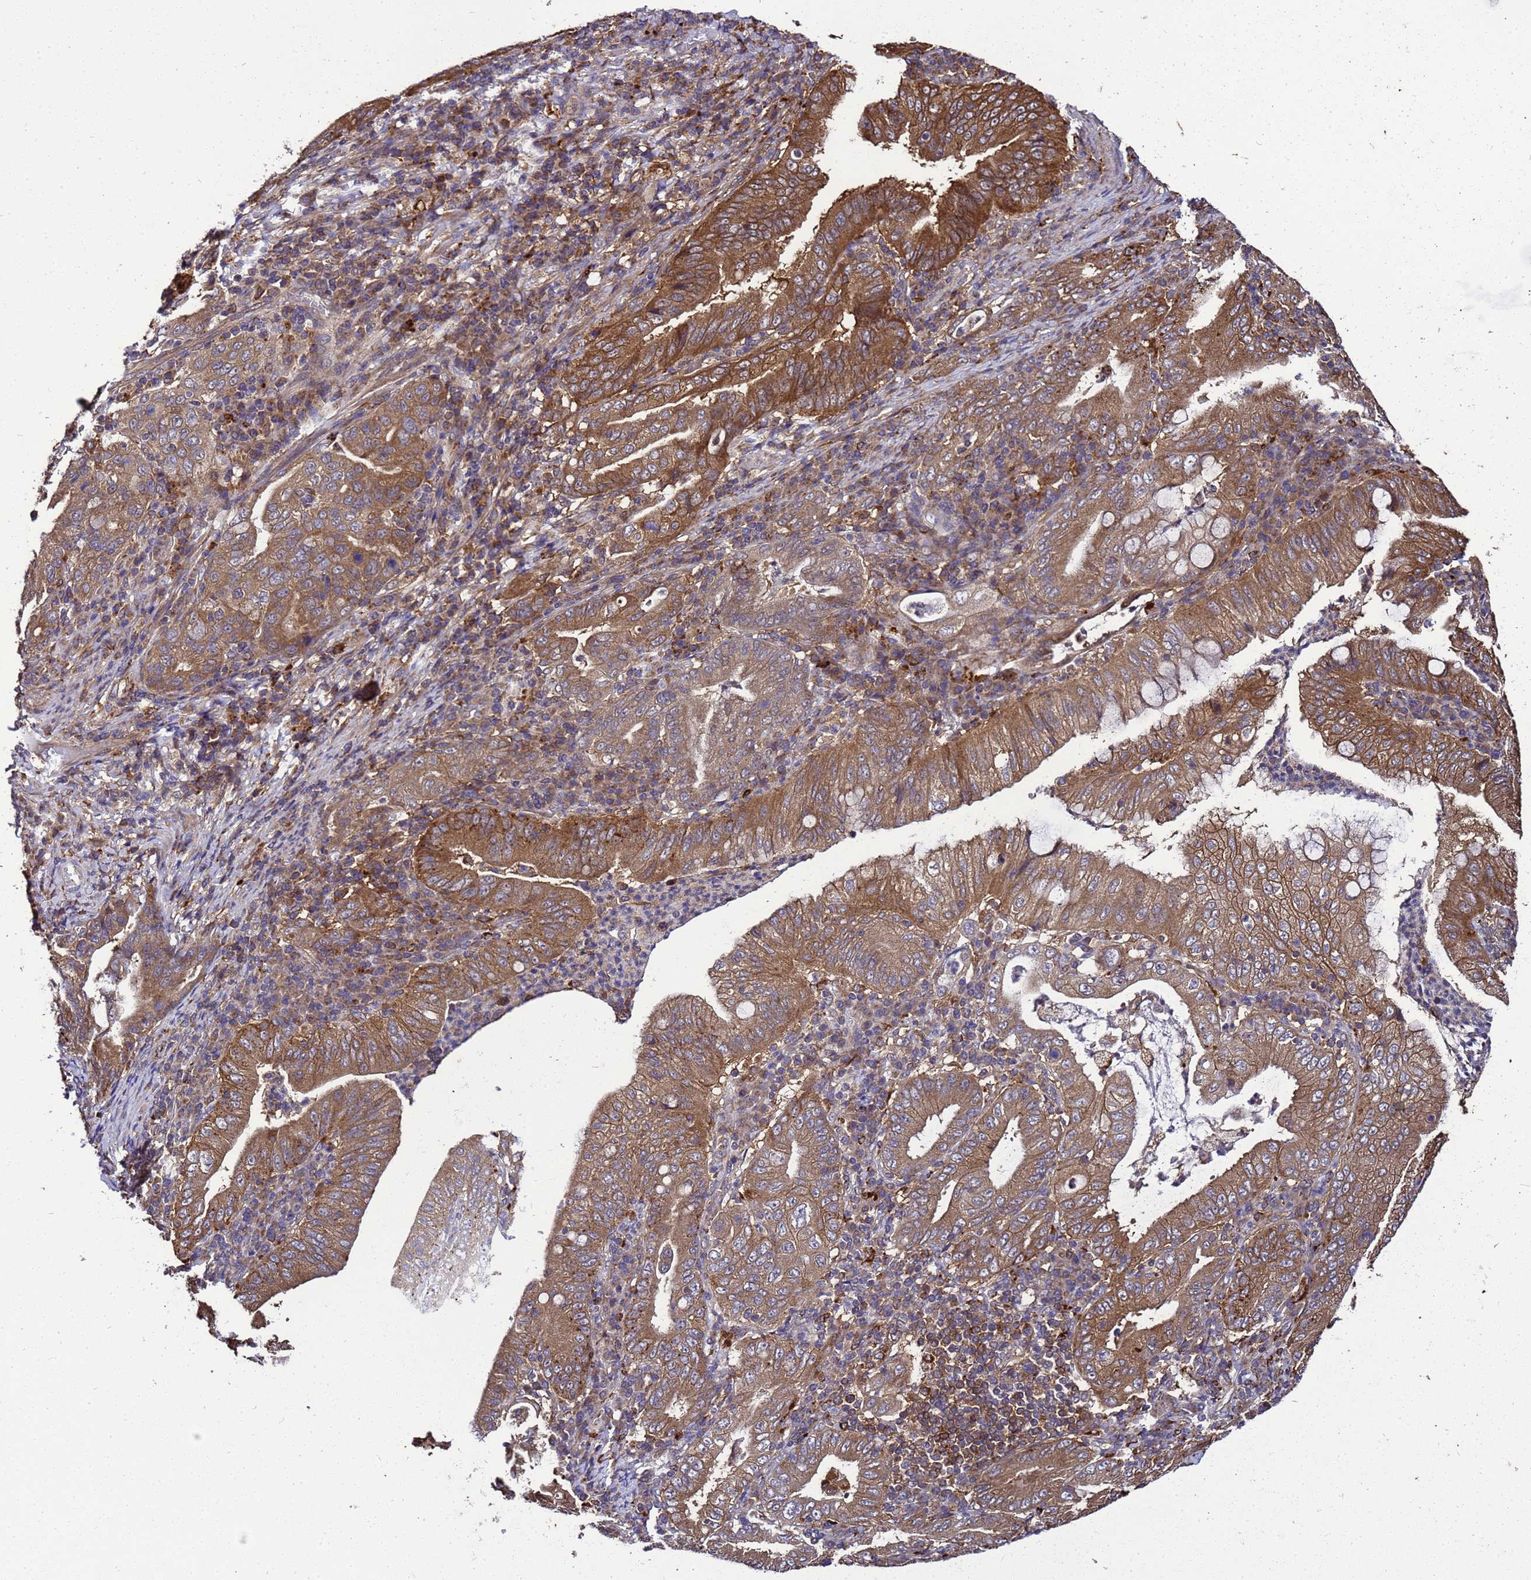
{"staining": {"intensity": "strong", "quantity": ">75%", "location": "cytoplasmic/membranous"}, "tissue": "stomach cancer", "cell_type": "Tumor cells", "image_type": "cancer", "snomed": [{"axis": "morphology", "description": "Normal tissue, NOS"}, {"axis": "morphology", "description": "Adenocarcinoma, NOS"}, {"axis": "topography", "description": "Esophagus"}, {"axis": "topography", "description": "Stomach, upper"}, {"axis": "topography", "description": "Peripheral nerve tissue"}], "caption": "IHC micrograph of neoplastic tissue: human adenocarcinoma (stomach) stained using IHC demonstrates high levels of strong protein expression localized specifically in the cytoplasmic/membranous of tumor cells, appearing as a cytoplasmic/membranous brown color.", "gene": "TRABD", "patient": {"sex": "male", "age": 62}}